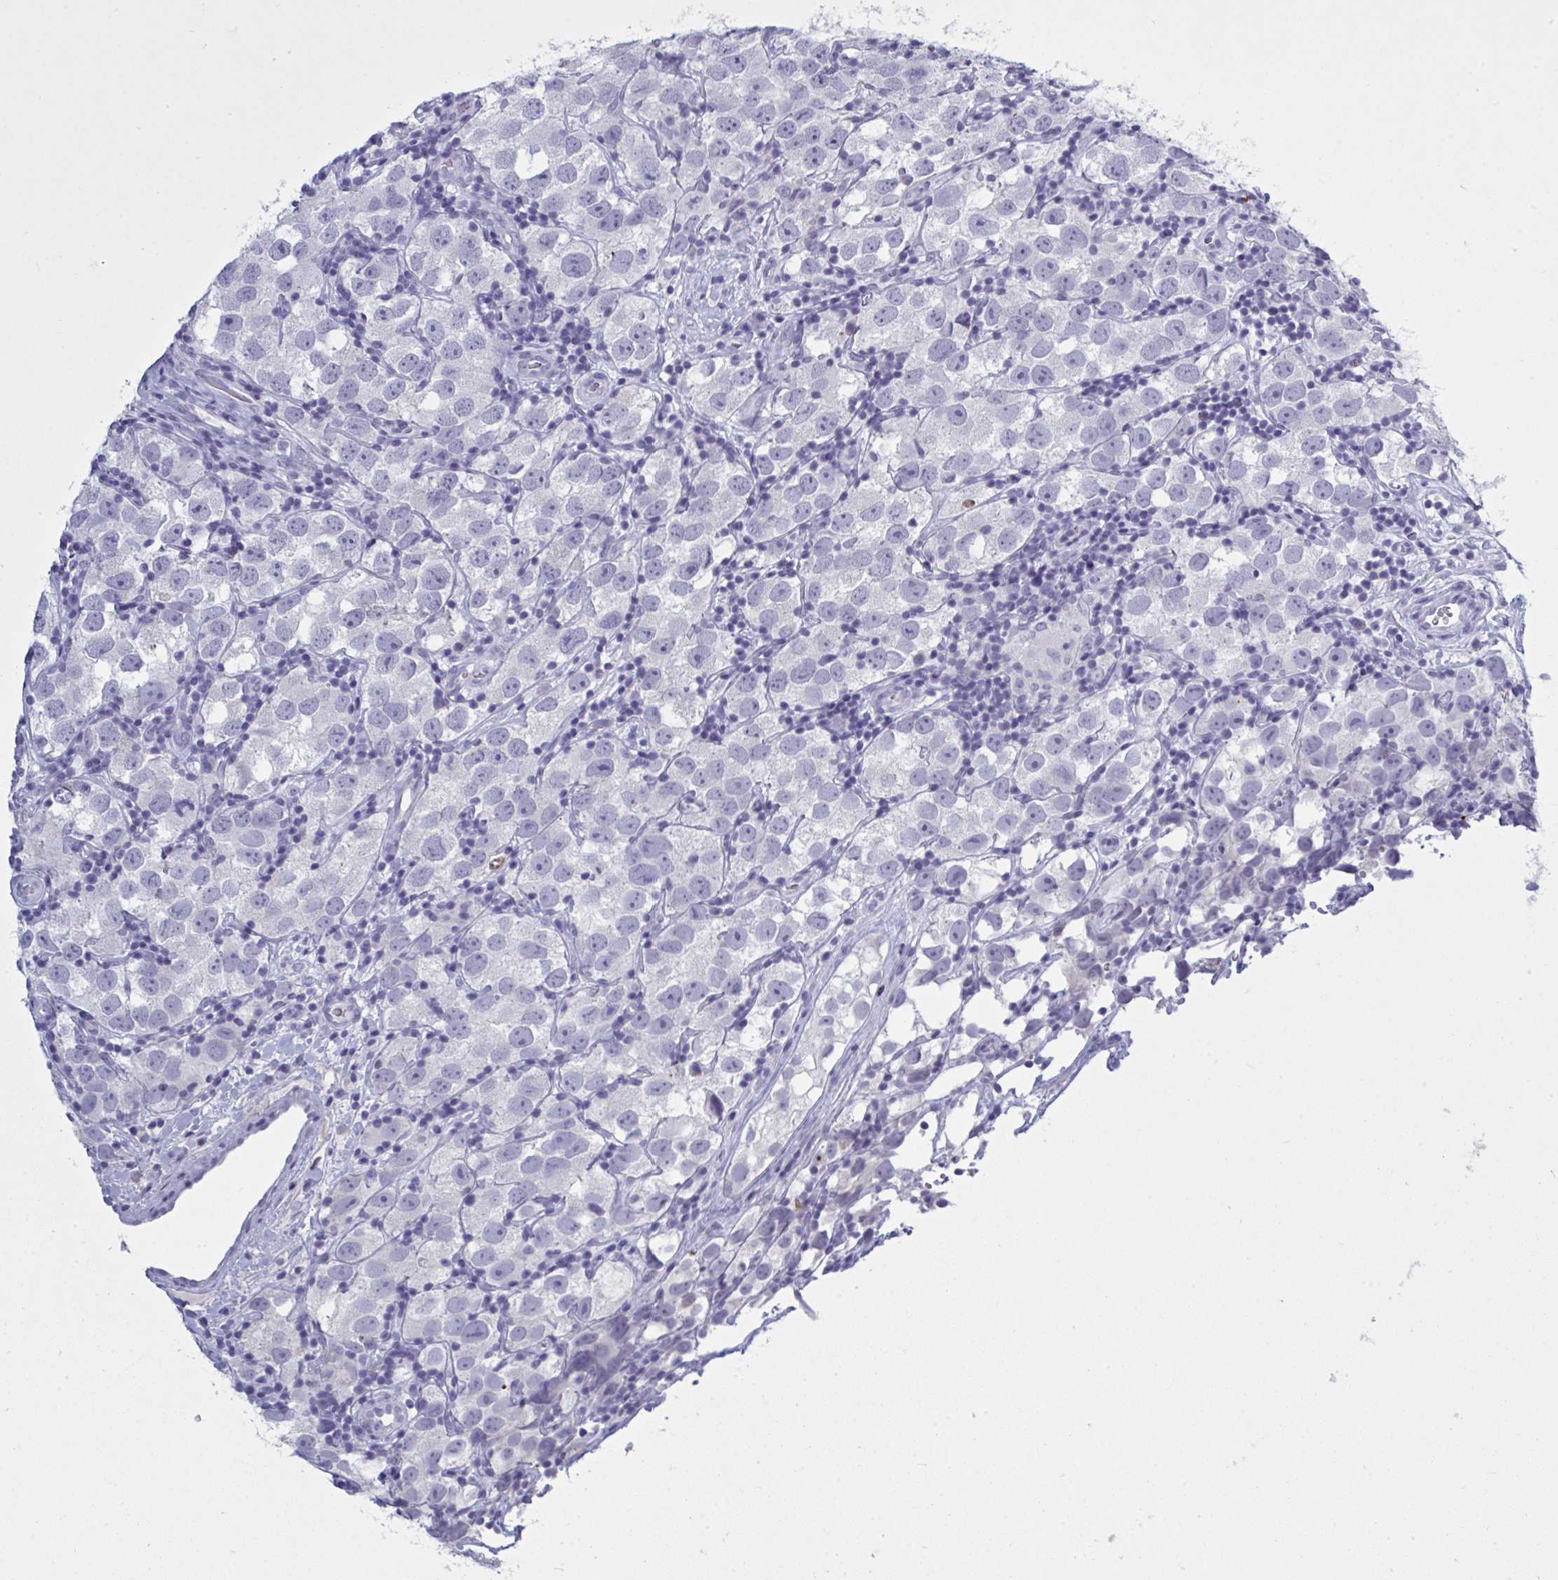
{"staining": {"intensity": "negative", "quantity": "none", "location": "none"}, "tissue": "testis cancer", "cell_type": "Tumor cells", "image_type": "cancer", "snomed": [{"axis": "morphology", "description": "Seminoma, NOS"}, {"axis": "topography", "description": "Testis"}], "caption": "Immunohistochemistry image of neoplastic tissue: testis seminoma stained with DAB (3,3'-diaminobenzidine) displays no significant protein expression in tumor cells.", "gene": "NDUFC2", "patient": {"sex": "male", "age": 26}}